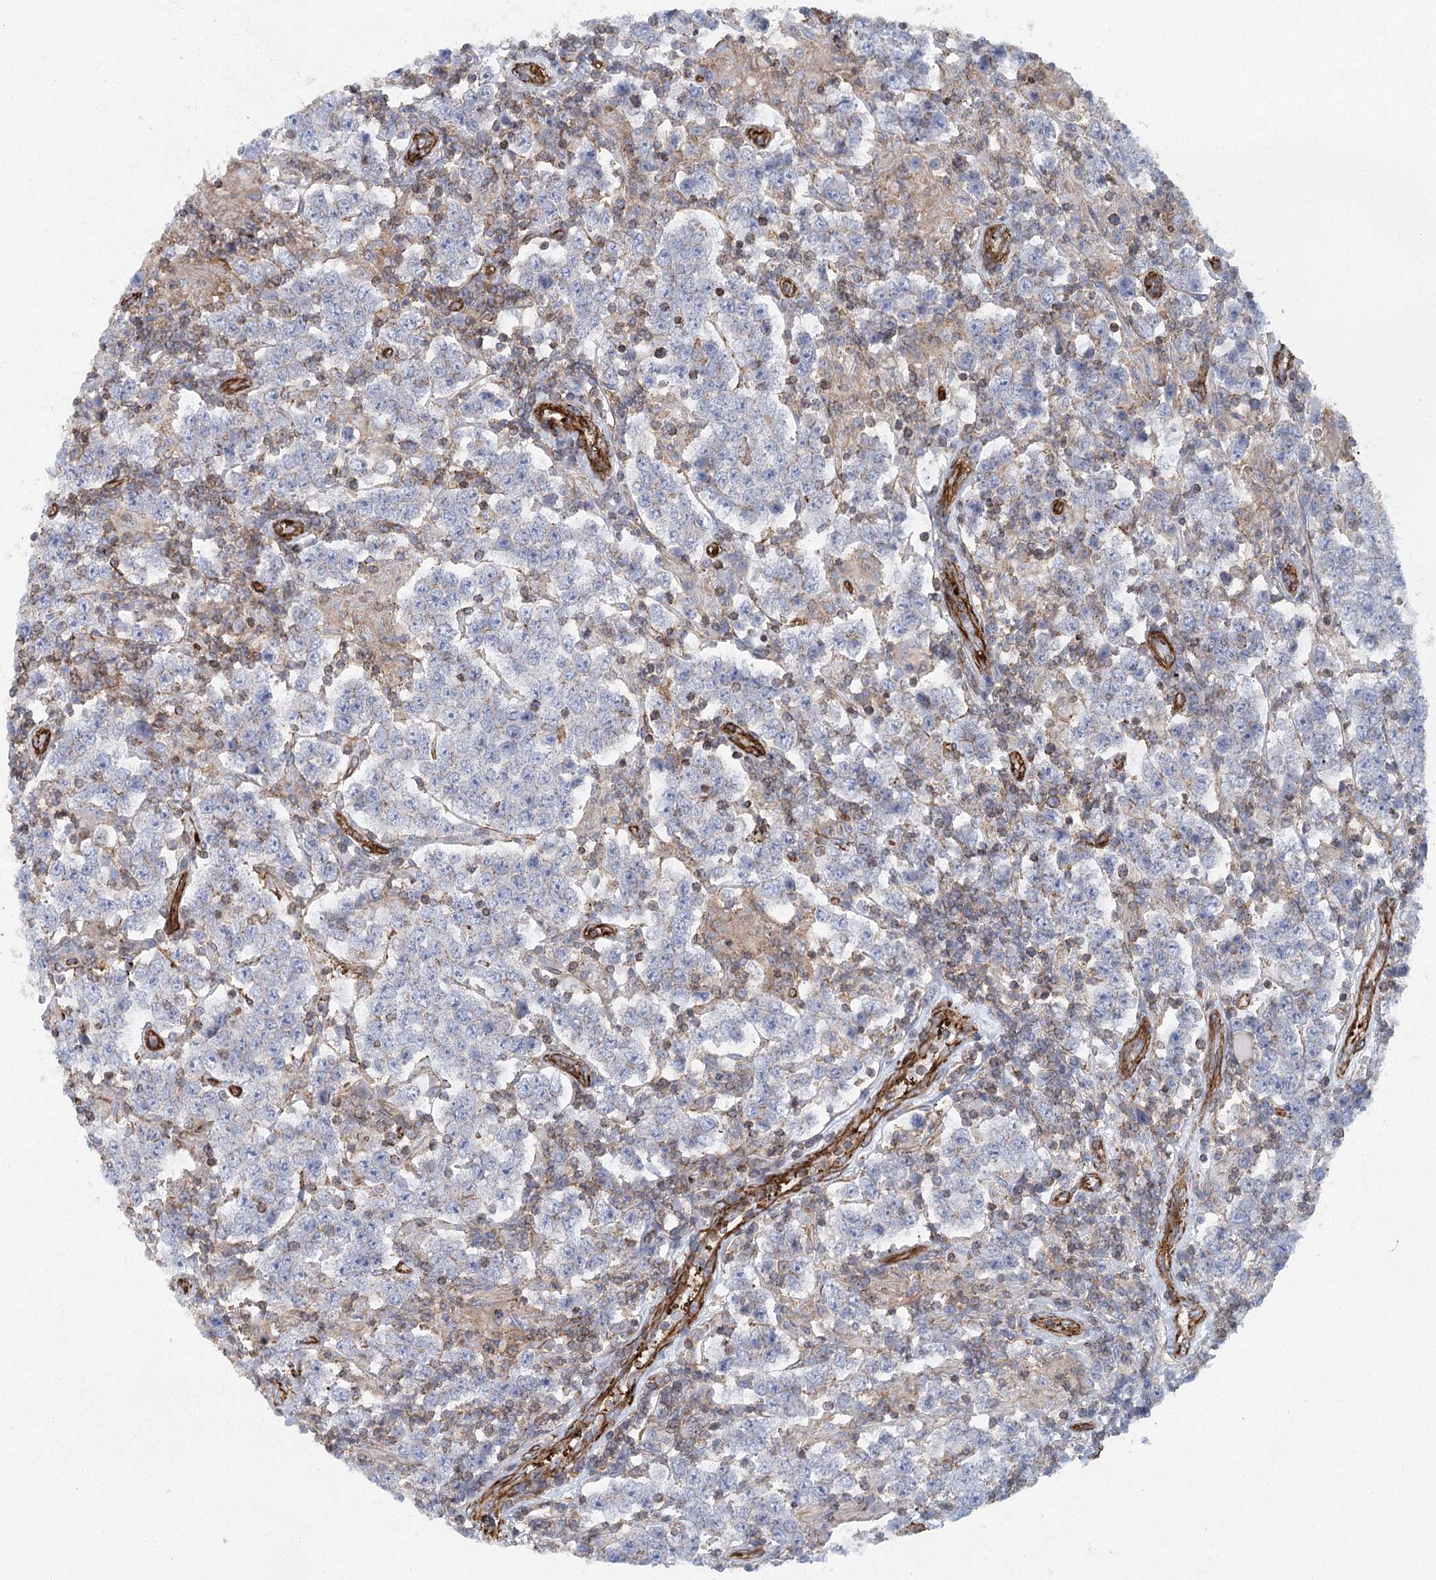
{"staining": {"intensity": "negative", "quantity": "none", "location": "none"}, "tissue": "testis cancer", "cell_type": "Tumor cells", "image_type": "cancer", "snomed": [{"axis": "morphology", "description": "Normal tissue, NOS"}, {"axis": "morphology", "description": "Urothelial carcinoma, High grade"}, {"axis": "morphology", "description": "Seminoma, NOS"}, {"axis": "morphology", "description": "Carcinoma, Embryonal, NOS"}, {"axis": "topography", "description": "Urinary bladder"}, {"axis": "topography", "description": "Testis"}], "caption": "DAB (3,3'-diaminobenzidine) immunohistochemical staining of human testis cancer displays no significant staining in tumor cells.", "gene": "IFT46", "patient": {"sex": "male", "age": 41}}